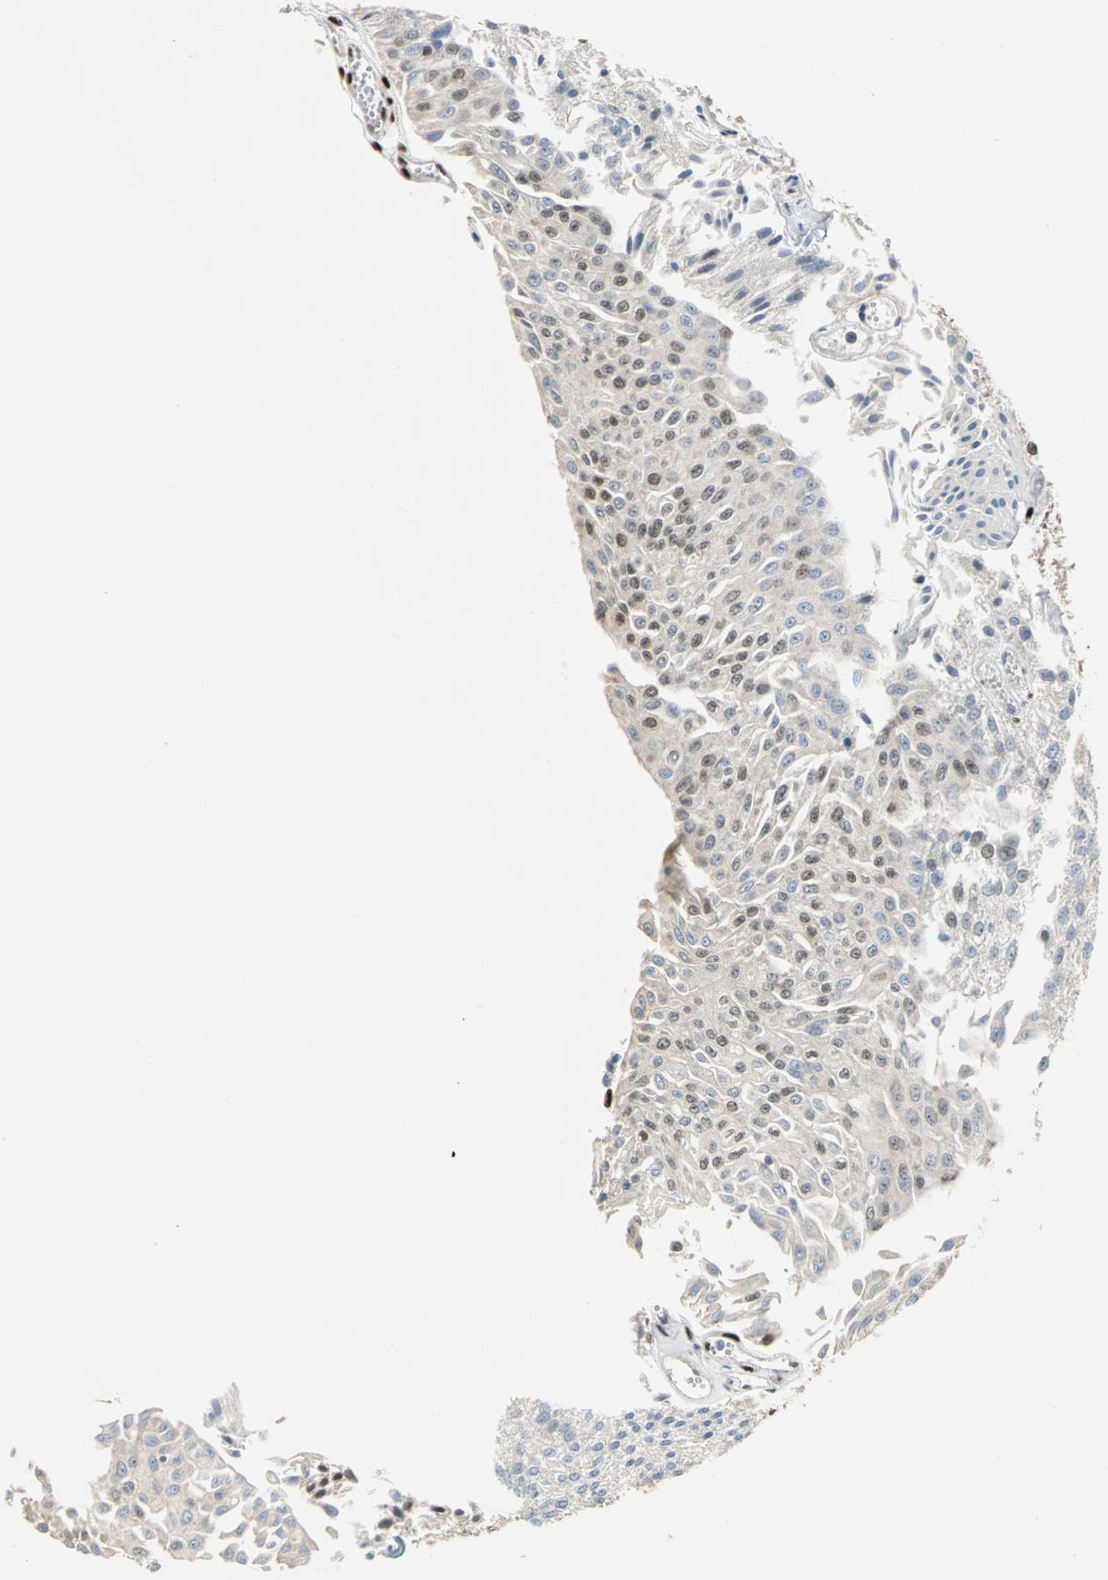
{"staining": {"intensity": "weak", "quantity": "25%-75%", "location": "cytoplasmic/membranous,nuclear"}, "tissue": "urothelial cancer", "cell_type": "Tumor cells", "image_type": "cancer", "snomed": [{"axis": "morphology", "description": "Urothelial carcinoma, Low grade"}, {"axis": "topography", "description": "Urinary bladder"}], "caption": "This histopathology image exhibits urothelial cancer stained with IHC to label a protein in brown. The cytoplasmic/membranous and nuclear of tumor cells show weak positivity for the protein. Nuclei are counter-stained blue.", "gene": "RBFOX2", "patient": {"sex": "male", "age": 86}}